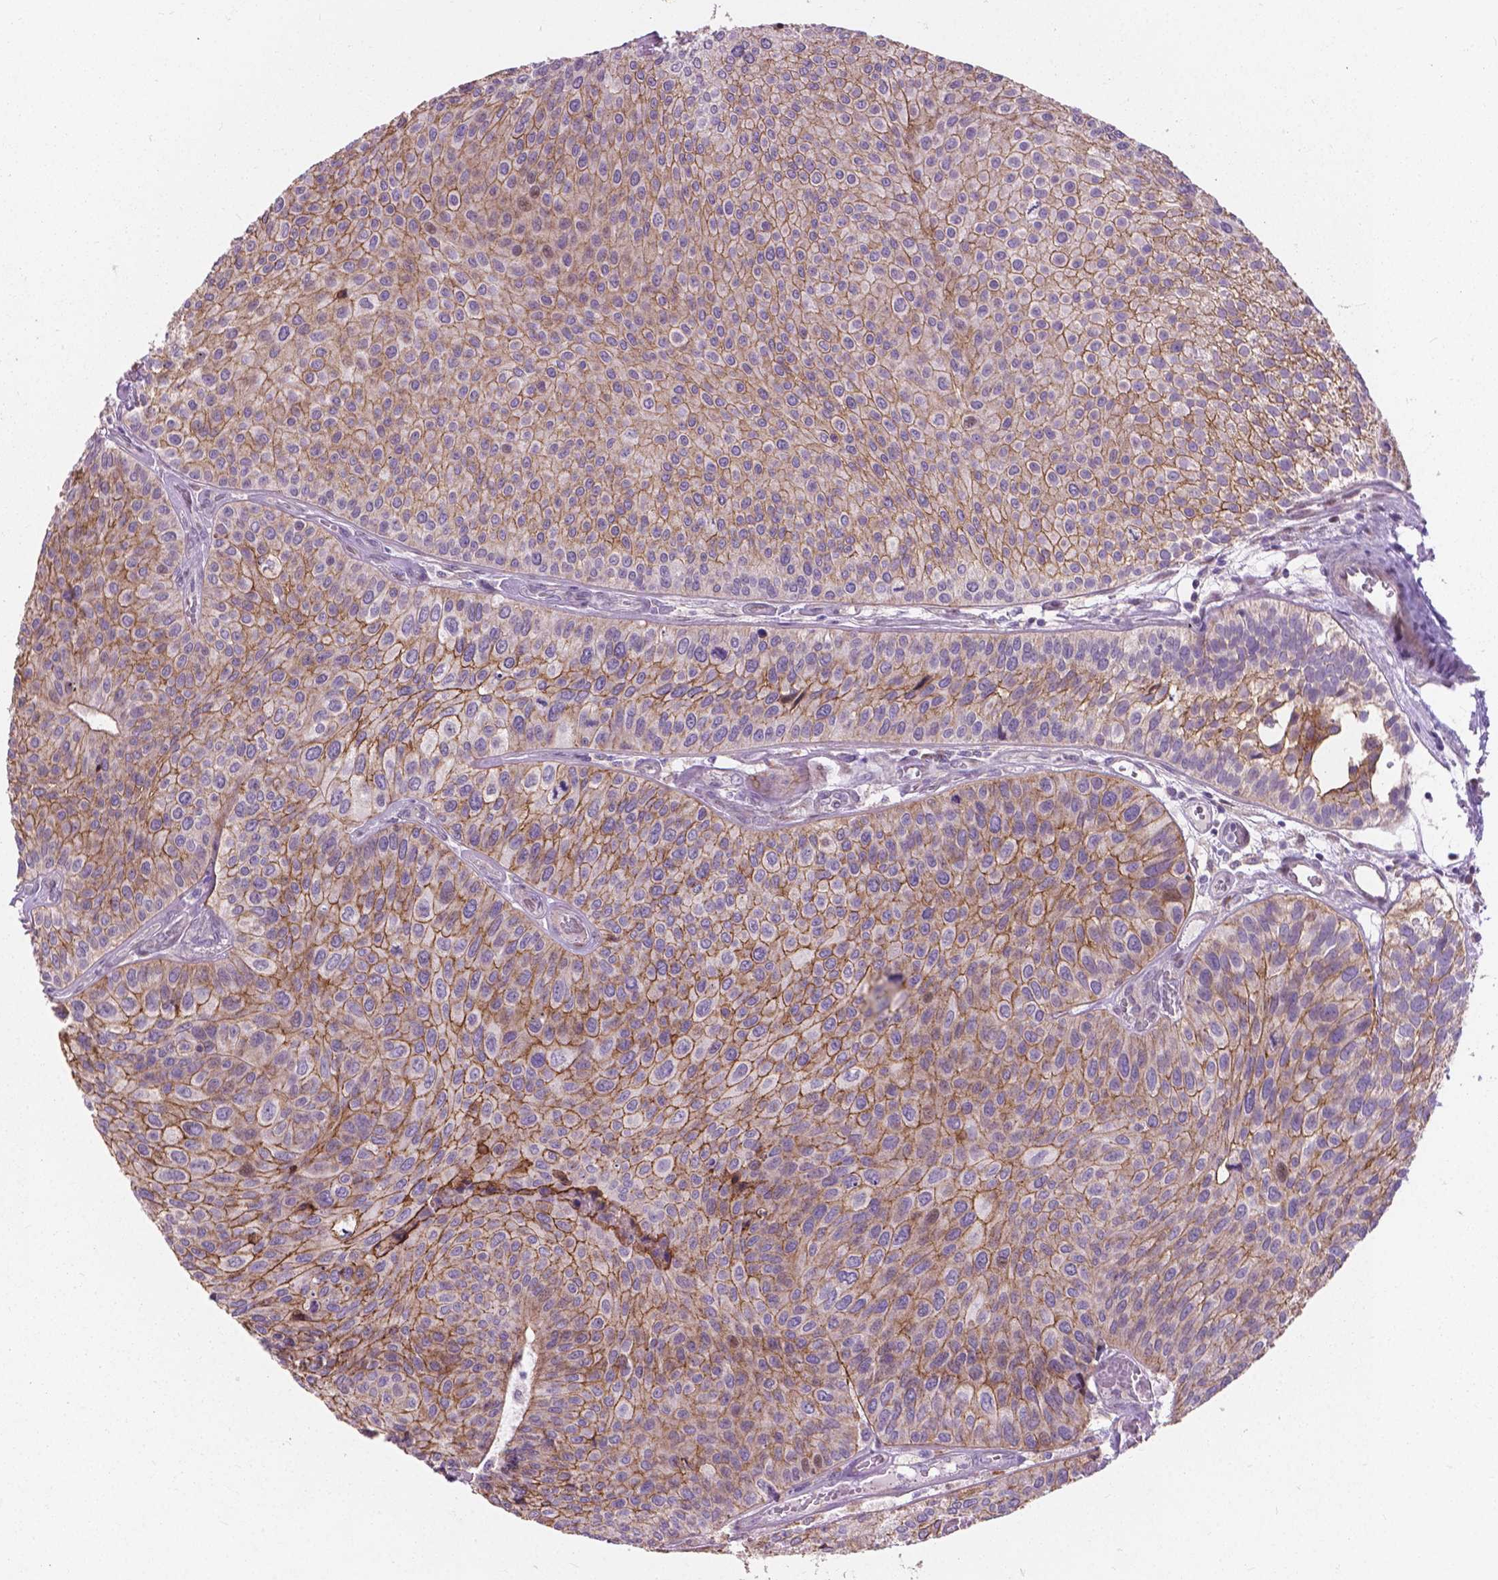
{"staining": {"intensity": "weak", "quantity": ">75%", "location": "cytoplasmic/membranous"}, "tissue": "urothelial cancer", "cell_type": "Tumor cells", "image_type": "cancer", "snomed": [{"axis": "morphology", "description": "Urothelial carcinoma, Low grade"}, {"axis": "topography", "description": "Urinary bladder"}], "caption": "Weak cytoplasmic/membranous staining for a protein is seen in about >75% of tumor cells of urothelial carcinoma (low-grade) using IHC.", "gene": "MYH14", "patient": {"sex": "female", "age": 87}}